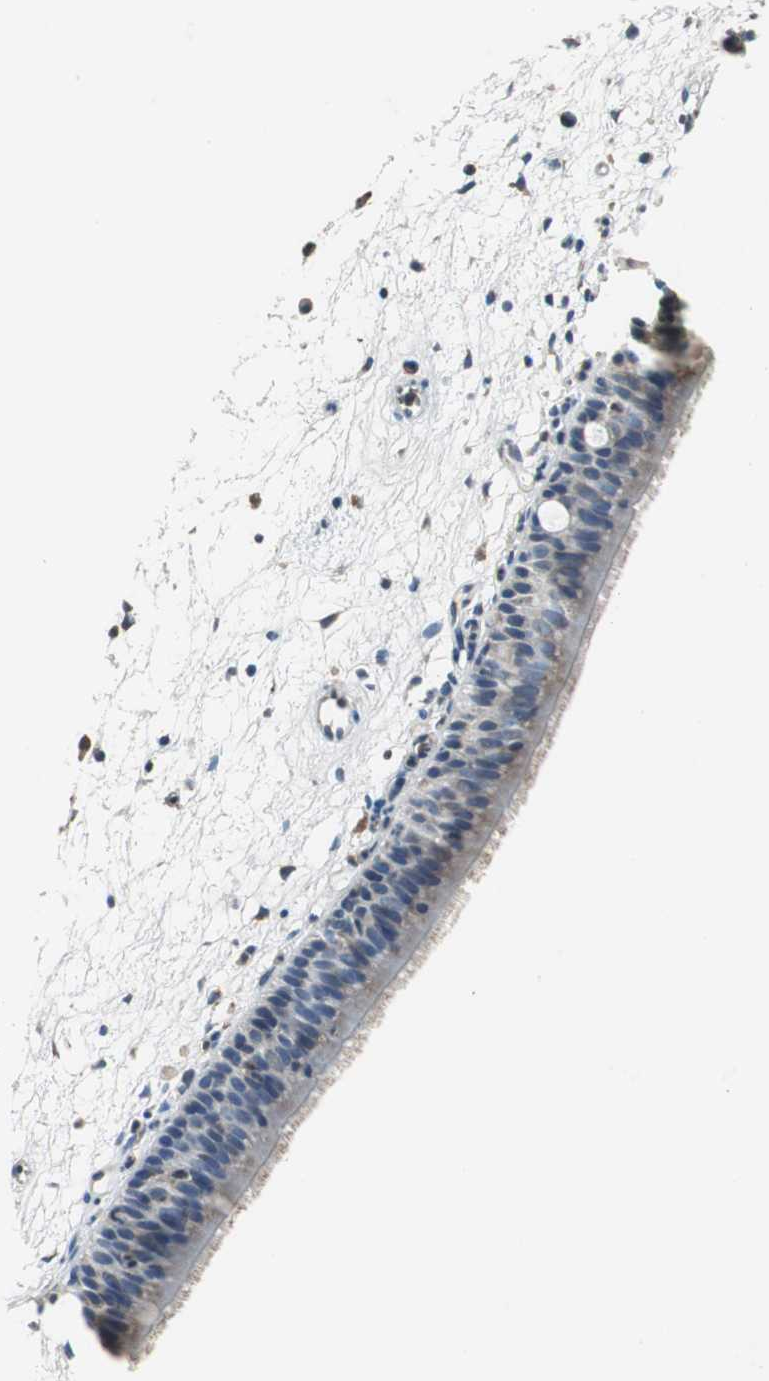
{"staining": {"intensity": "moderate", "quantity": ">75%", "location": "cytoplasmic/membranous"}, "tissue": "nasopharynx", "cell_type": "Respiratory epithelial cells", "image_type": "normal", "snomed": [{"axis": "morphology", "description": "Normal tissue, NOS"}, {"axis": "topography", "description": "Nasopharynx"}], "caption": "This is a micrograph of immunohistochemistry (IHC) staining of benign nasopharynx, which shows moderate expression in the cytoplasmic/membranous of respiratory epithelial cells.", "gene": "PI4KB", "patient": {"sex": "female", "age": 54}}